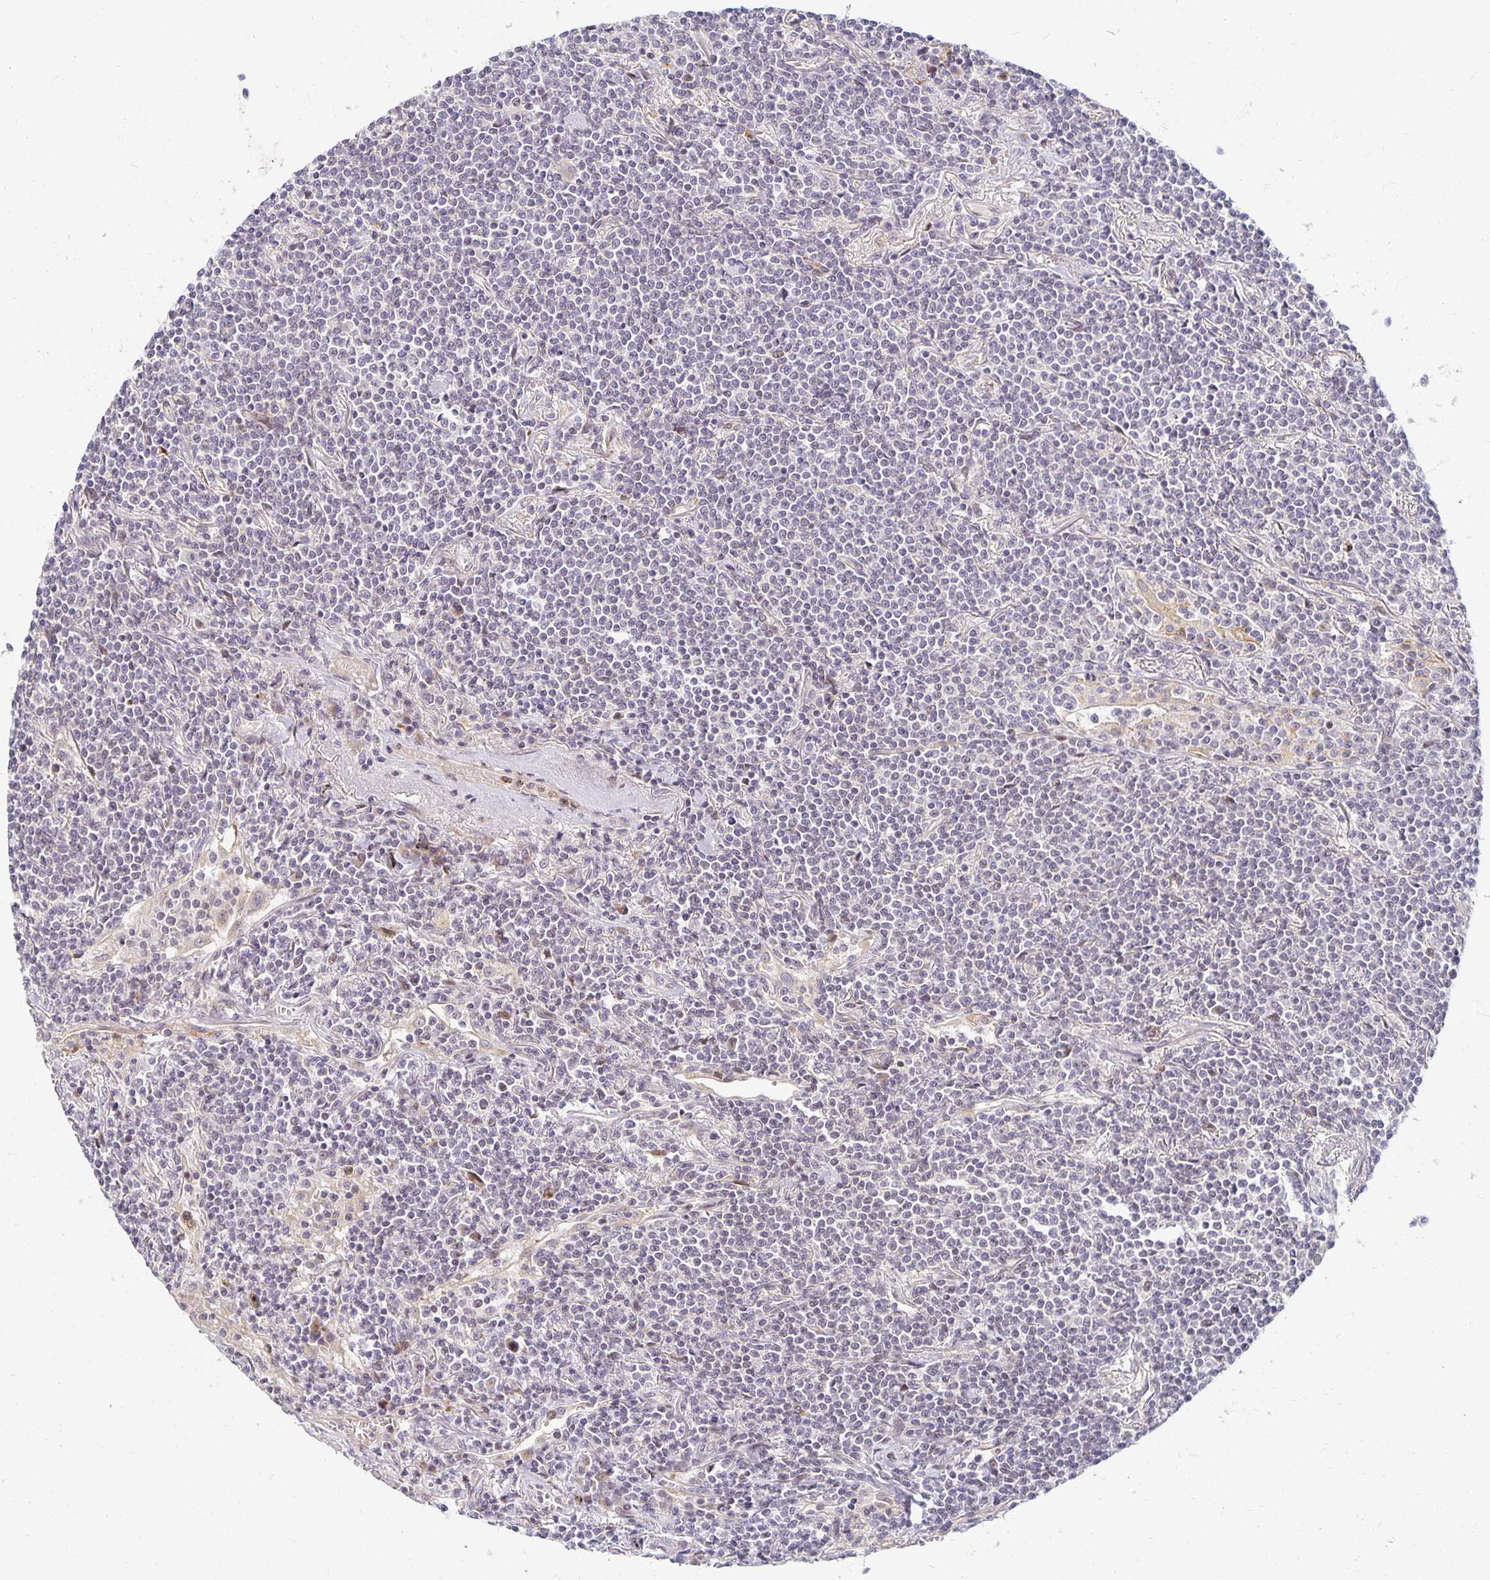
{"staining": {"intensity": "negative", "quantity": "none", "location": "none"}, "tissue": "lymphoma", "cell_type": "Tumor cells", "image_type": "cancer", "snomed": [{"axis": "morphology", "description": "Malignant lymphoma, non-Hodgkin's type, Low grade"}, {"axis": "topography", "description": "Lung"}], "caption": "Human malignant lymphoma, non-Hodgkin's type (low-grade) stained for a protein using immunohistochemistry displays no positivity in tumor cells.", "gene": "EHF", "patient": {"sex": "female", "age": 71}}